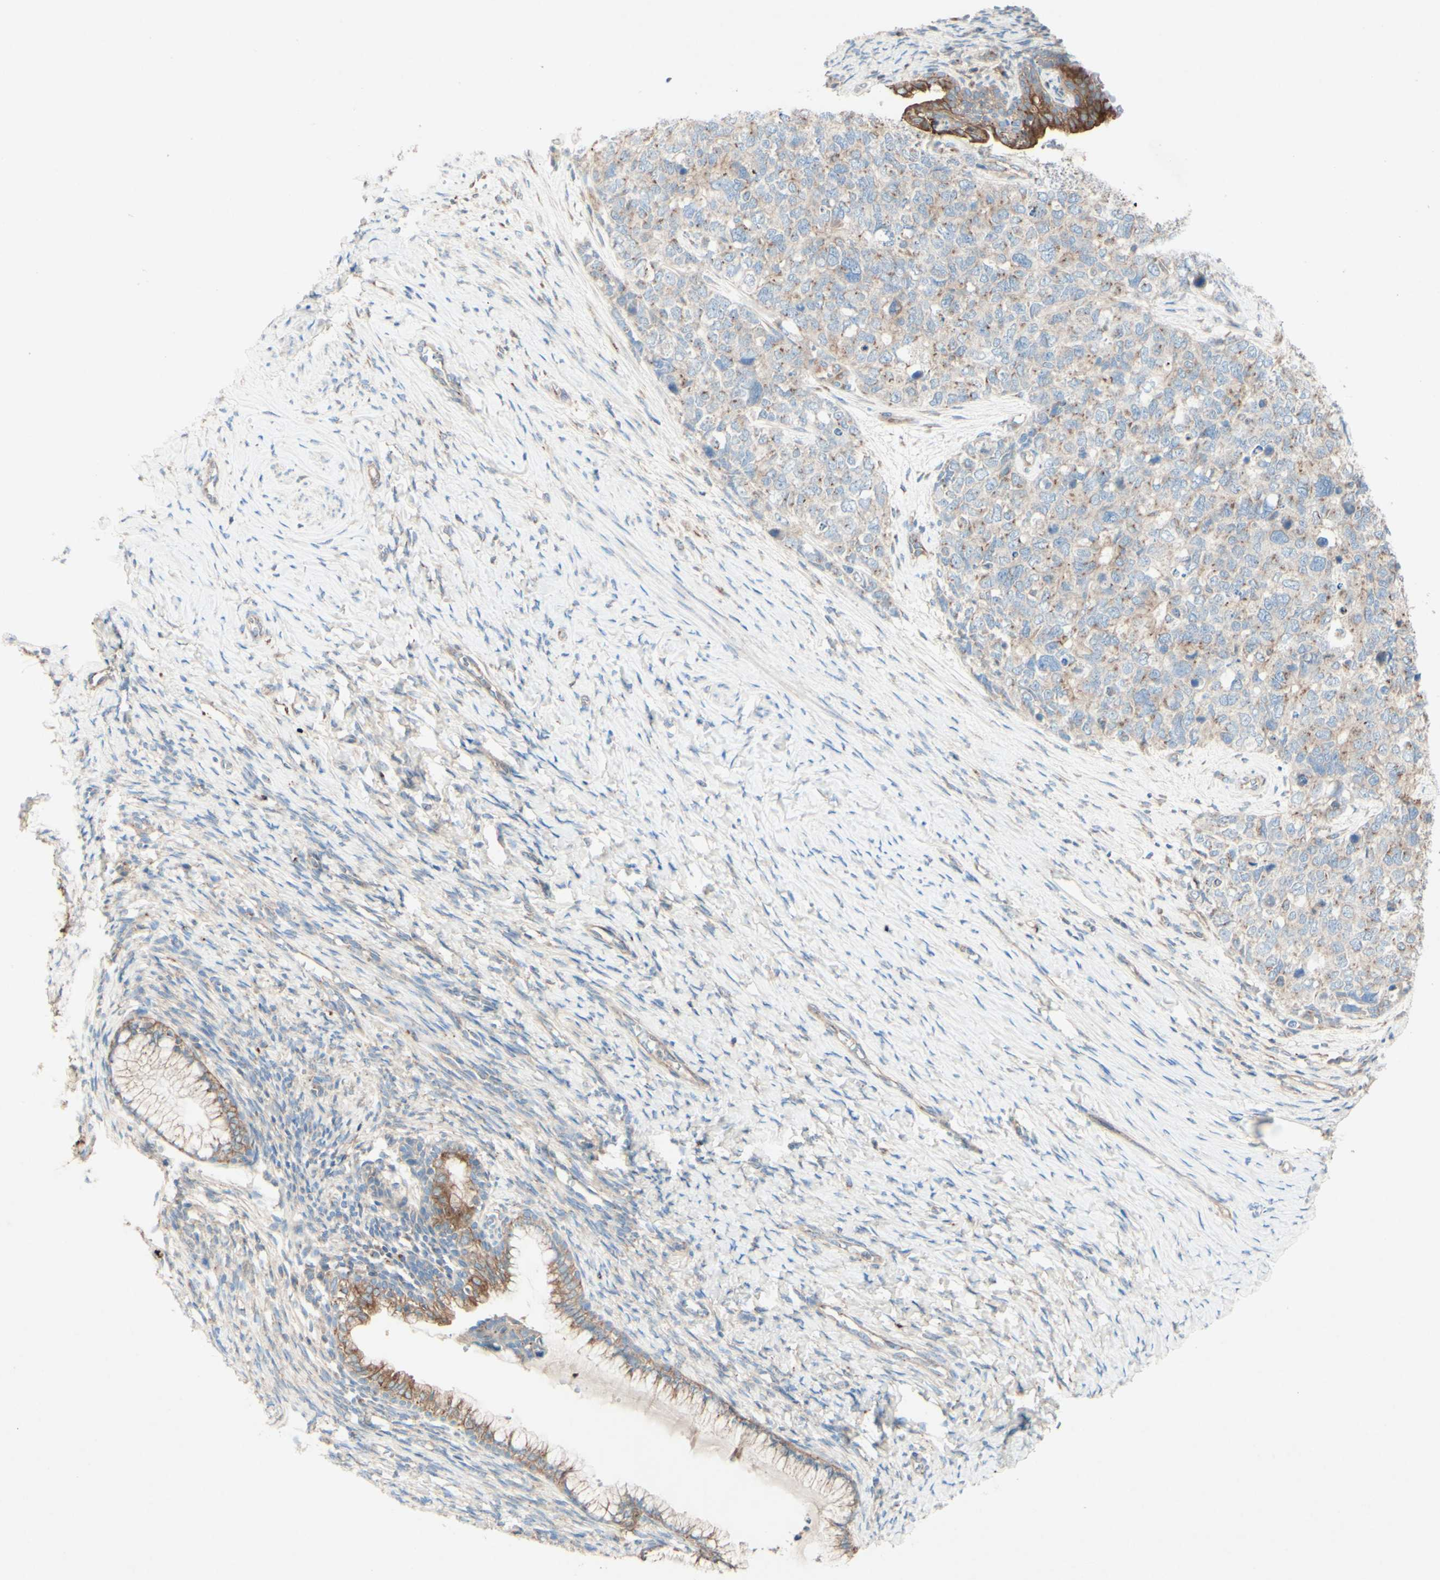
{"staining": {"intensity": "weak", "quantity": "25%-75%", "location": "cytoplasmic/membranous"}, "tissue": "cervical cancer", "cell_type": "Tumor cells", "image_type": "cancer", "snomed": [{"axis": "morphology", "description": "Squamous cell carcinoma, NOS"}, {"axis": "topography", "description": "Cervix"}], "caption": "Immunohistochemistry (IHC) (DAB (3,3'-diaminobenzidine)) staining of human cervical squamous cell carcinoma demonstrates weak cytoplasmic/membranous protein expression in about 25%-75% of tumor cells.", "gene": "MTM1", "patient": {"sex": "female", "age": 63}}